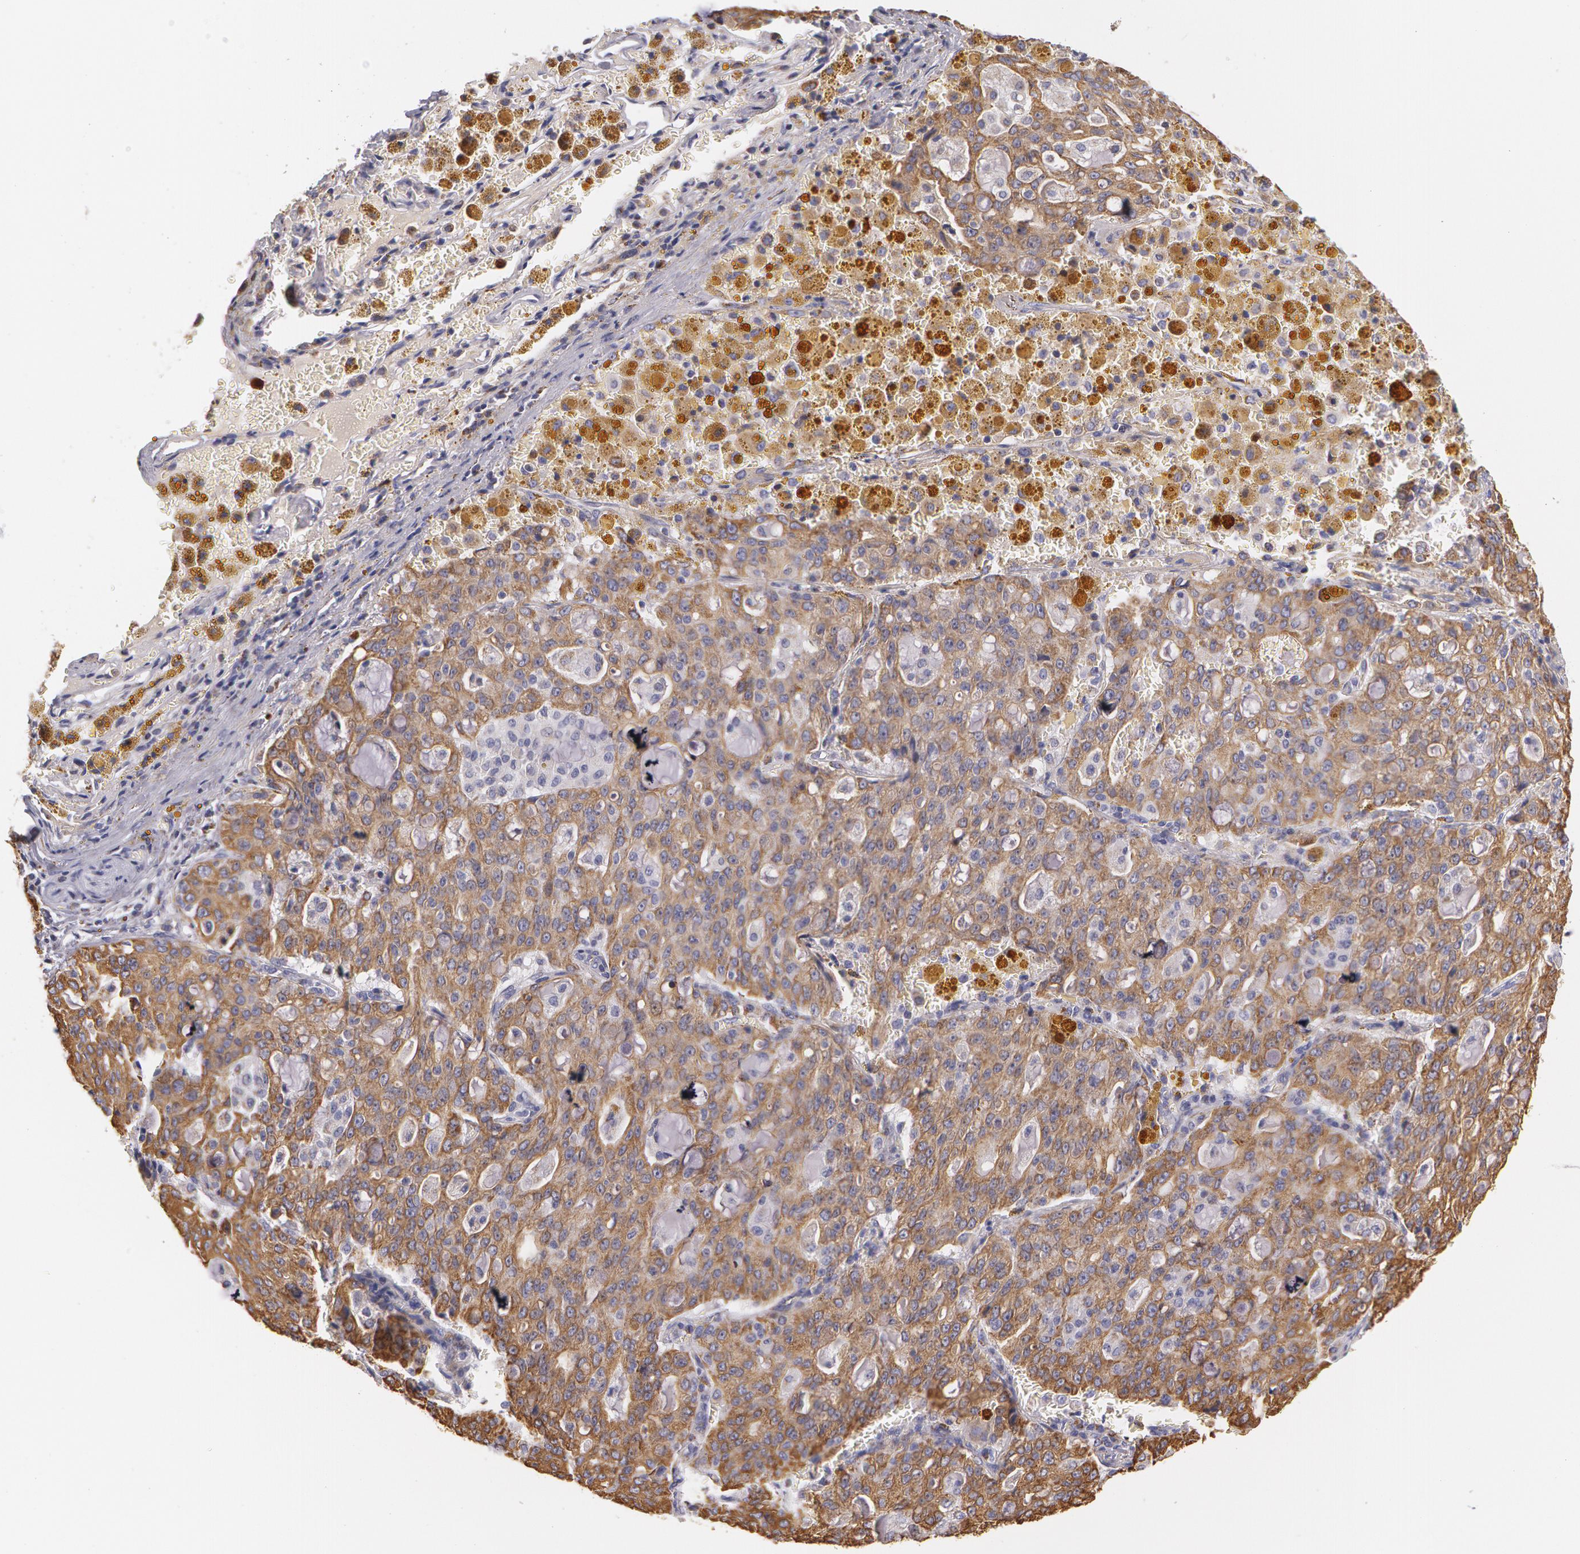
{"staining": {"intensity": "moderate", "quantity": ">75%", "location": "cytoplasmic/membranous"}, "tissue": "lung cancer", "cell_type": "Tumor cells", "image_type": "cancer", "snomed": [{"axis": "morphology", "description": "Adenocarcinoma, NOS"}, {"axis": "topography", "description": "Lung"}], "caption": "This micrograph exhibits immunohistochemistry staining of human lung adenocarcinoma, with medium moderate cytoplasmic/membranous expression in about >75% of tumor cells.", "gene": "KRT18", "patient": {"sex": "female", "age": 44}}